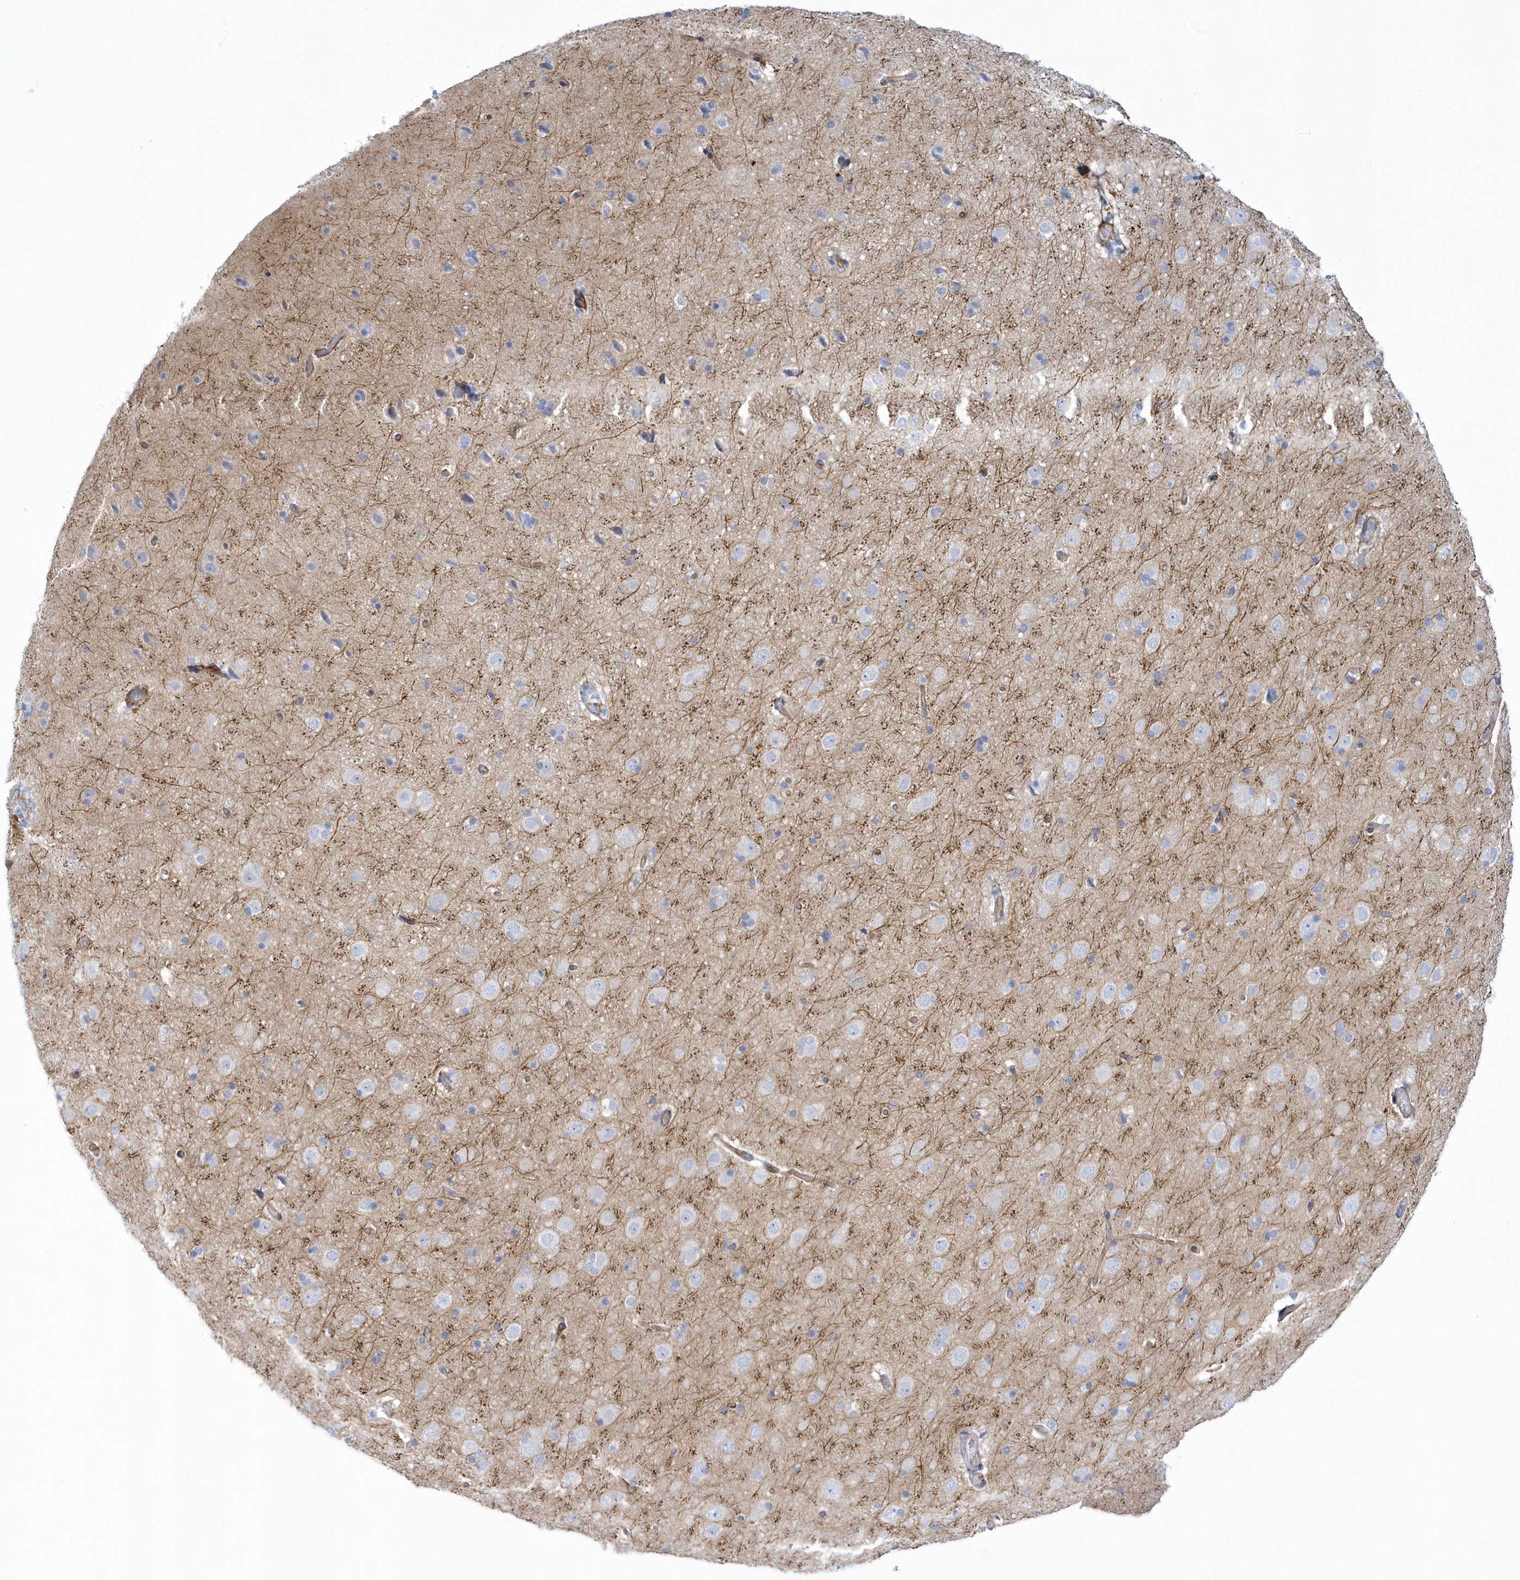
{"staining": {"intensity": "weak", "quantity": ">75%", "location": "cytoplasmic/membranous"}, "tissue": "cerebral cortex", "cell_type": "Endothelial cells", "image_type": "normal", "snomed": [{"axis": "morphology", "description": "Normal tissue, NOS"}, {"axis": "topography", "description": "Cerebral cortex"}], "caption": "Human cerebral cortex stained with a brown dye reveals weak cytoplasmic/membranous positive staining in about >75% of endothelial cells.", "gene": "WDR27", "patient": {"sex": "male", "age": 34}}